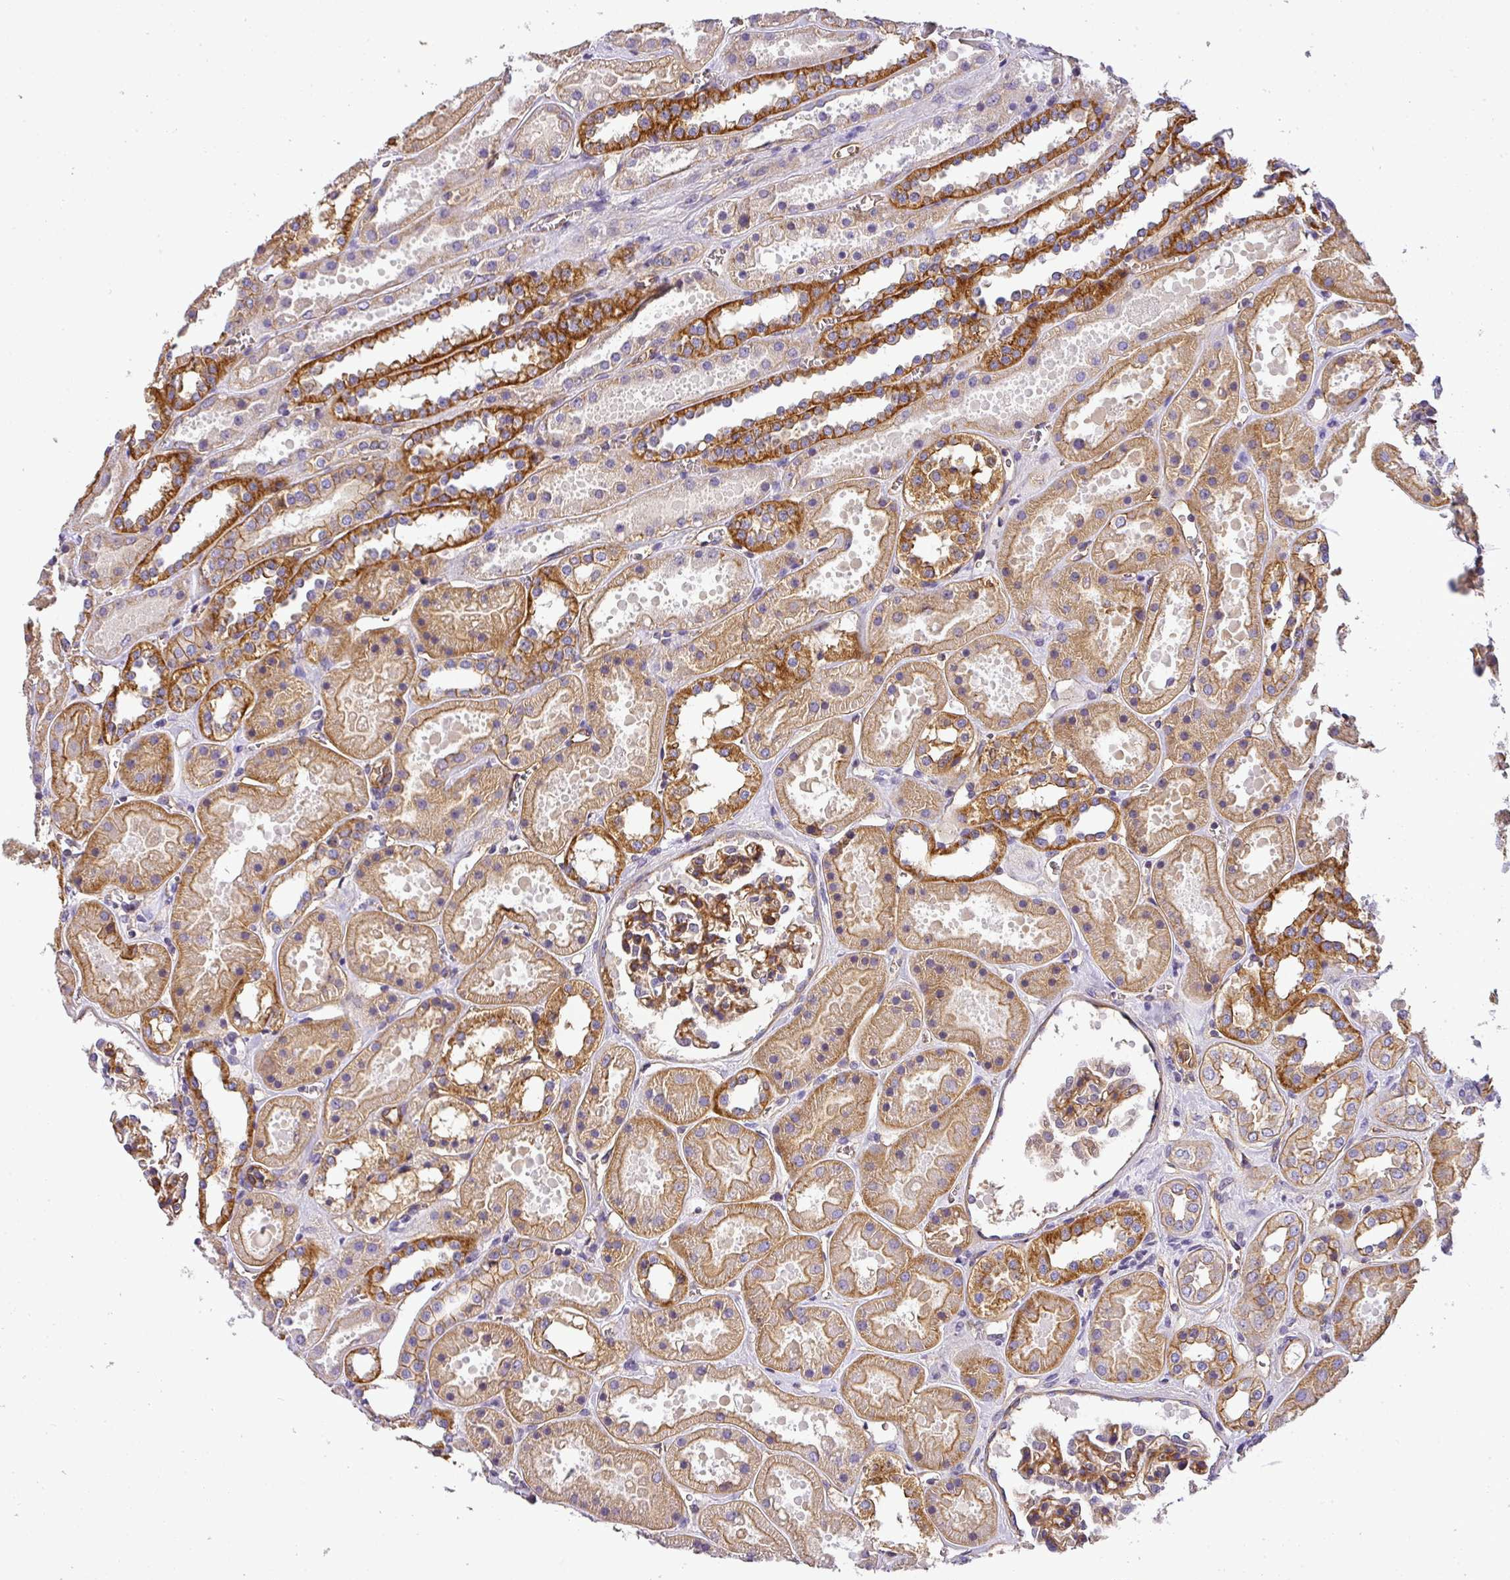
{"staining": {"intensity": "moderate", "quantity": ">75%", "location": "cytoplasmic/membranous"}, "tissue": "kidney", "cell_type": "Cells in glomeruli", "image_type": "normal", "snomed": [{"axis": "morphology", "description": "Normal tissue, NOS"}, {"axis": "topography", "description": "Kidney"}], "caption": "Brown immunohistochemical staining in benign human kidney exhibits moderate cytoplasmic/membranous positivity in about >75% of cells in glomeruli. (DAB (3,3'-diaminobenzidine) = brown stain, brightfield microscopy at high magnification).", "gene": "OR11H4", "patient": {"sex": "female", "age": 41}}